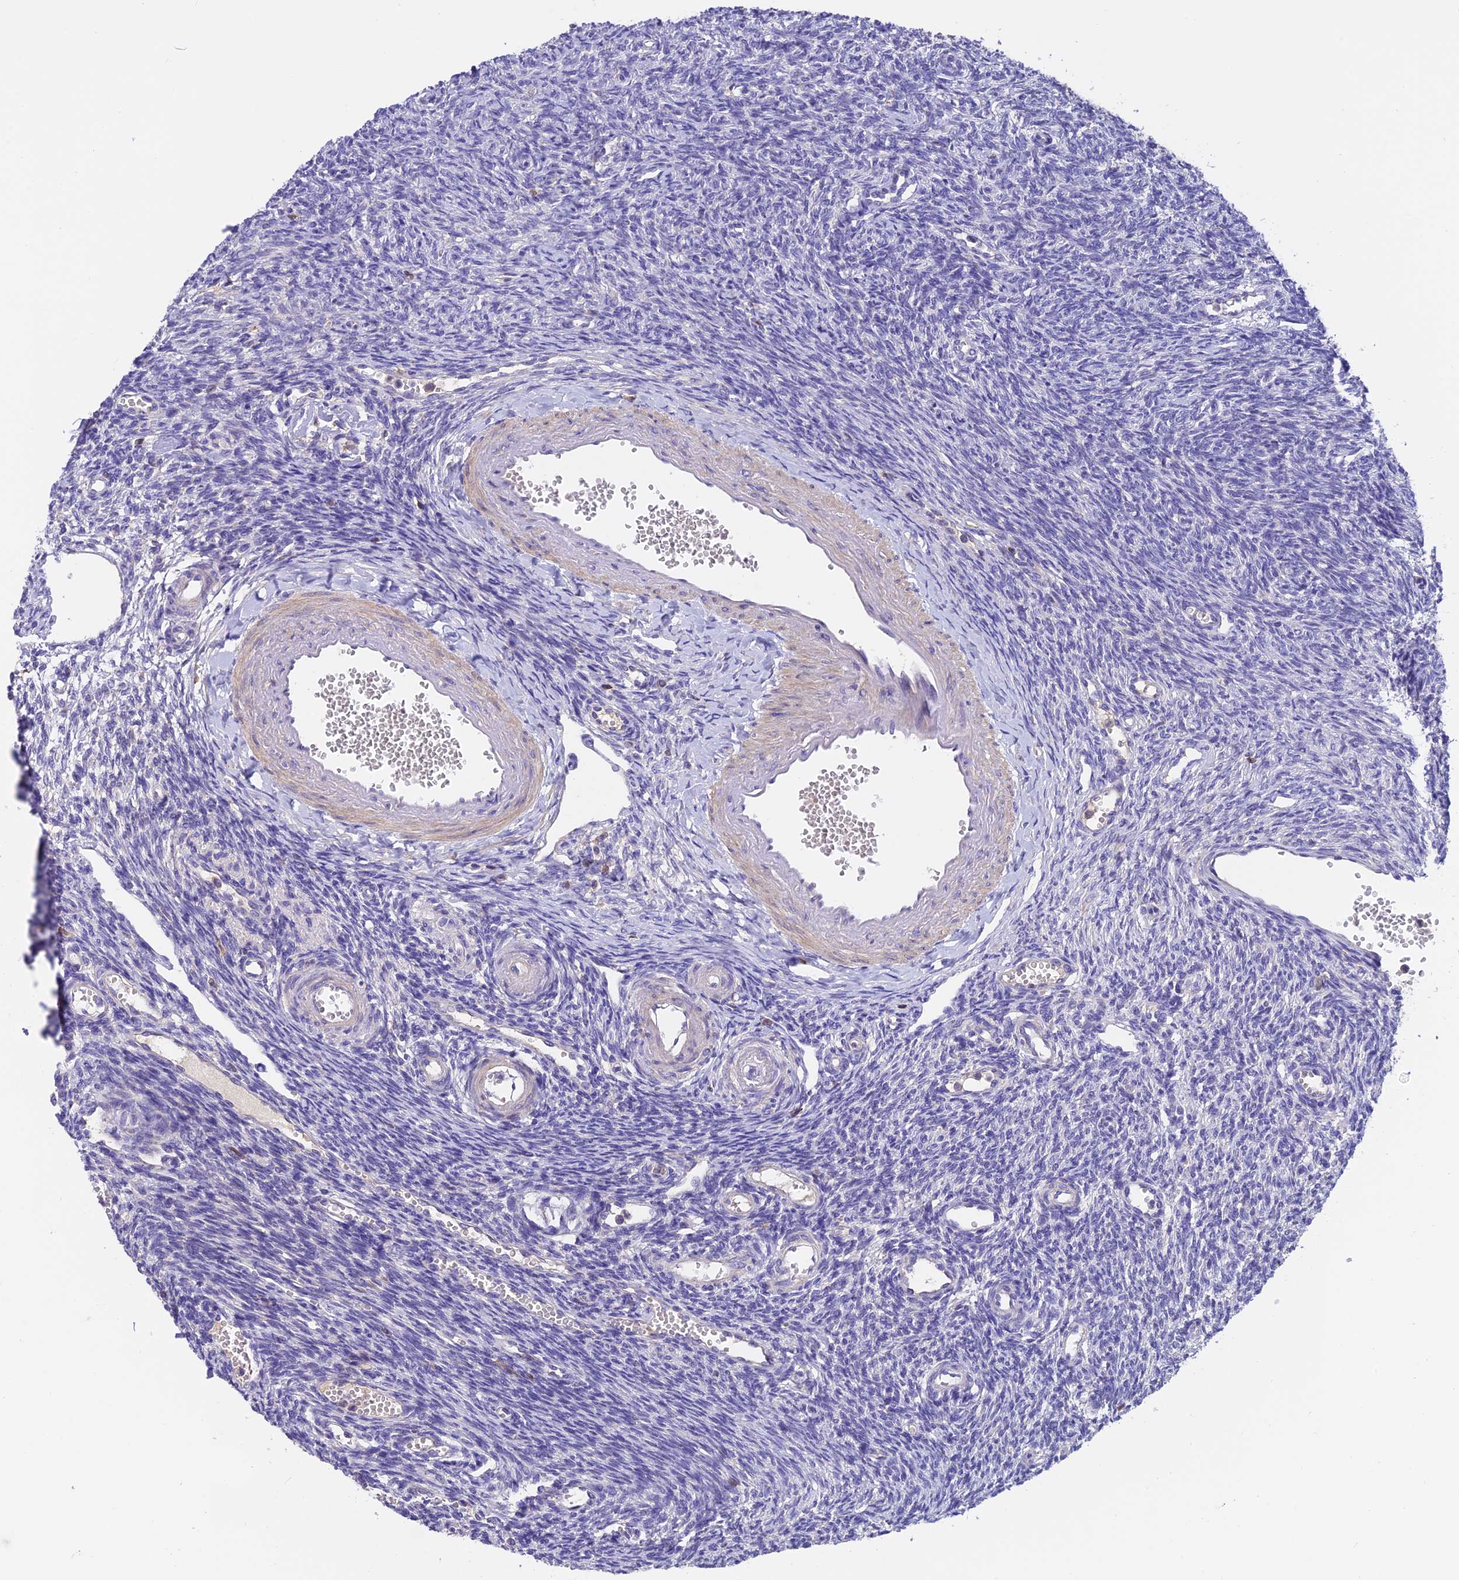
{"staining": {"intensity": "moderate", "quantity": "25%-75%", "location": "cytoplasmic/membranous"}, "tissue": "ovary", "cell_type": "Follicle cells", "image_type": "normal", "snomed": [{"axis": "morphology", "description": "Normal tissue, NOS"}, {"axis": "morphology", "description": "Cyst, NOS"}, {"axis": "topography", "description": "Ovary"}], "caption": "This image exhibits IHC staining of benign human ovary, with medium moderate cytoplasmic/membranous staining in approximately 25%-75% of follicle cells.", "gene": "LPXN", "patient": {"sex": "female", "age": 33}}